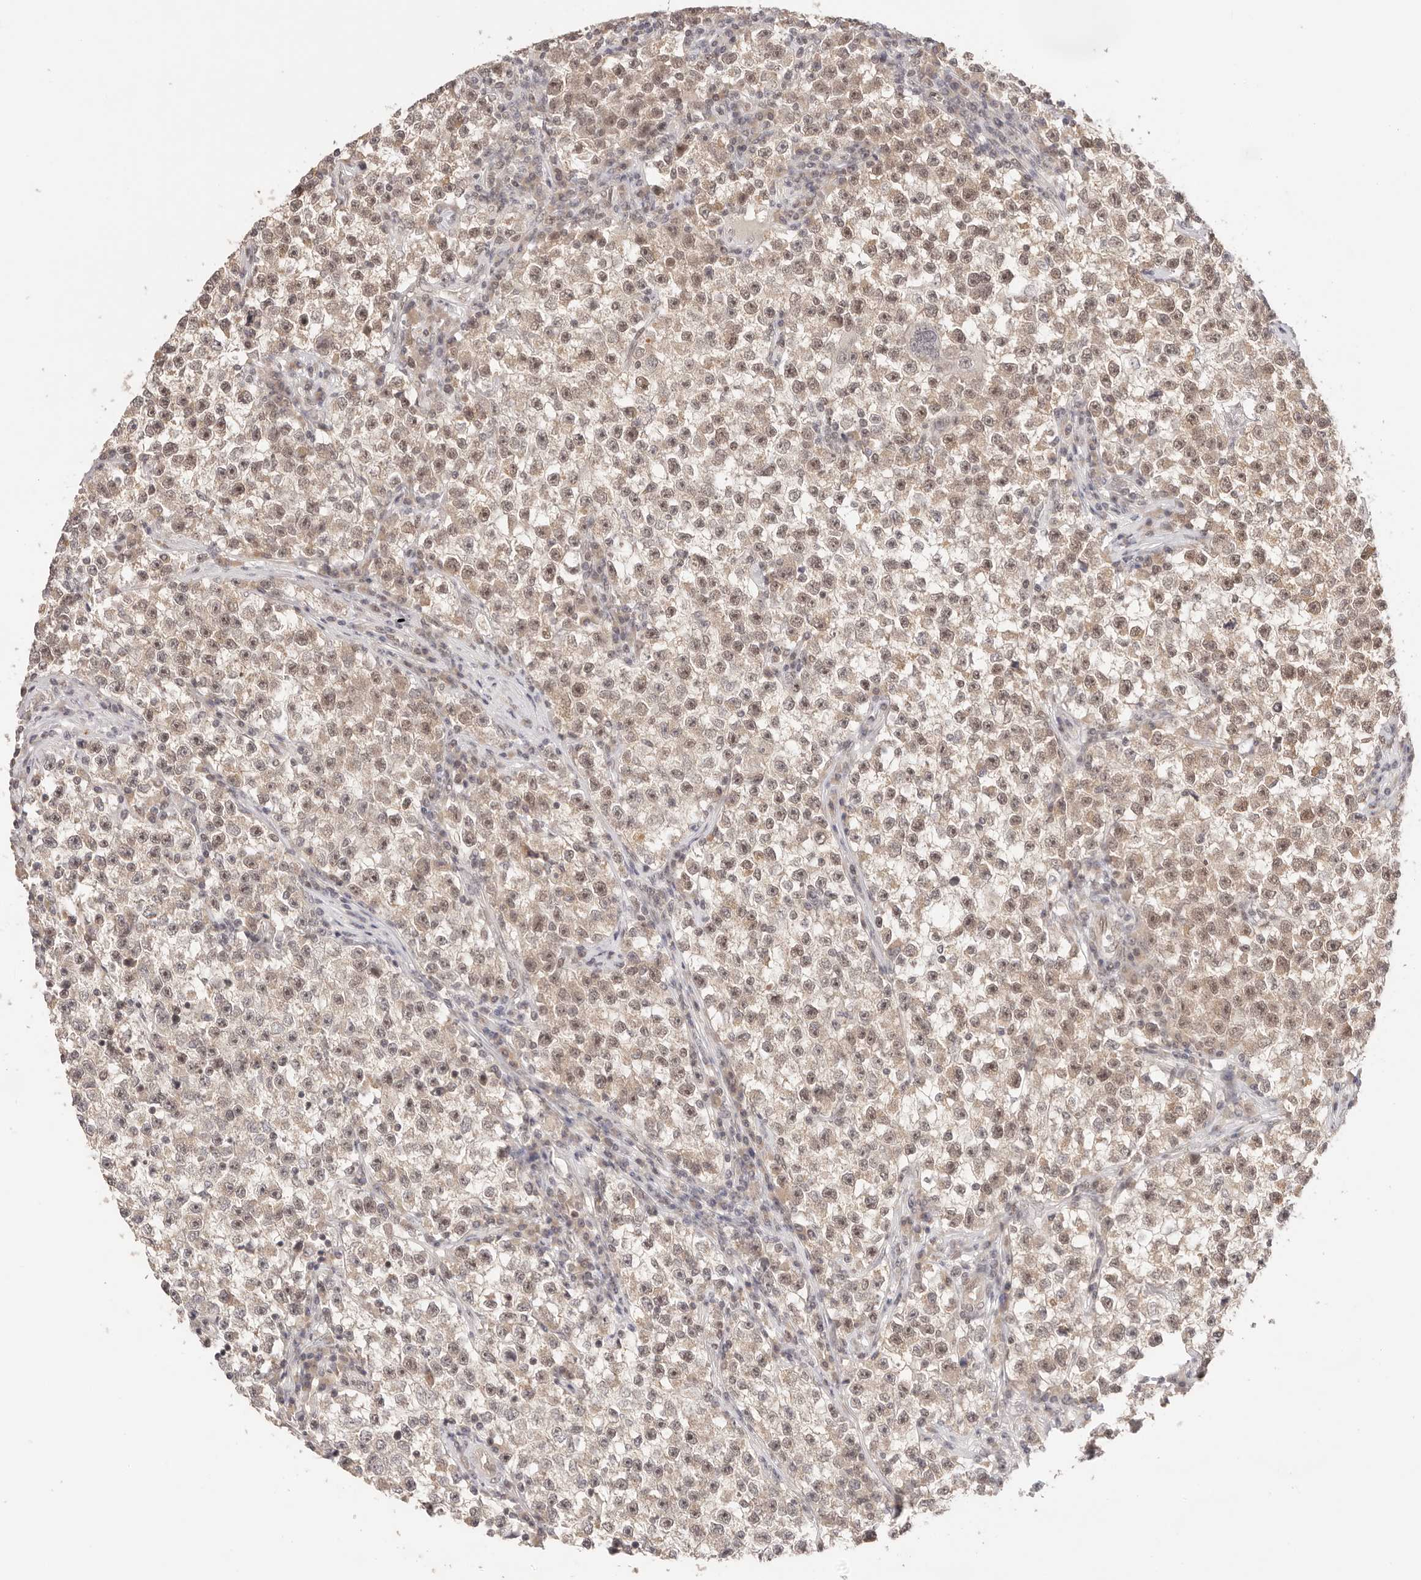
{"staining": {"intensity": "moderate", "quantity": ">75%", "location": "cytoplasmic/membranous,nuclear"}, "tissue": "testis cancer", "cell_type": "Tumor cells", "image_type": "cancer", "snomed": [{"axis": "morphology", "description": "Seminoma, NOS"}, {"axis": "topography", "description": "Testis"}], "caption": "Seminoma (testis) stained for a protein (brown) shows moderate cytoplasmic/membranous and nuclear positive staining in about >75% of tumor cells.", "gene": "RFC3", "patient": {"sex": "male", "age": 22}}